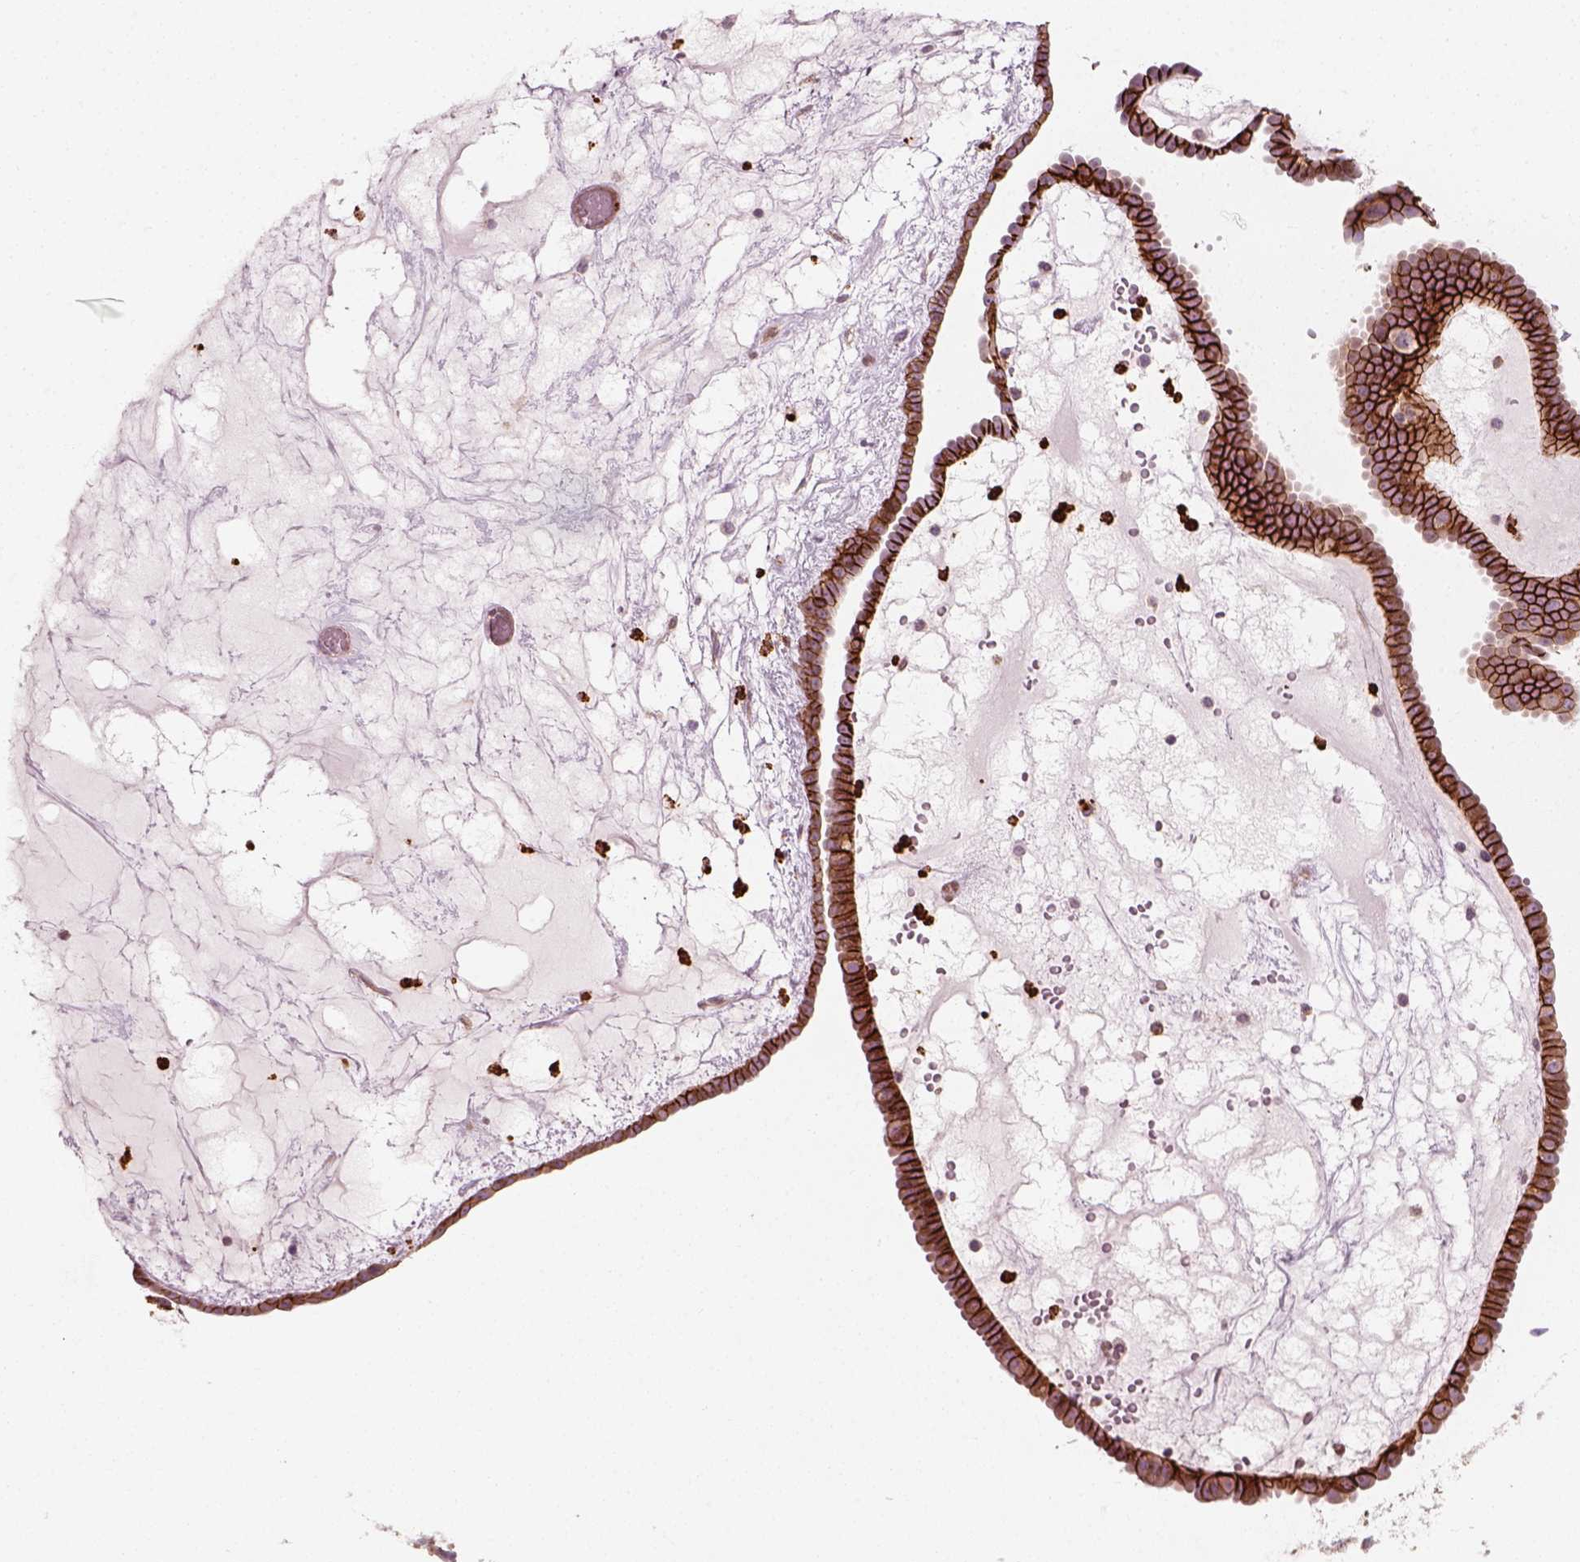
{"staining": {"intensity": "strong", "quantity": ">75%", "location": "cytoplasmic/membranous"}, "tissue": "ovarian cancer", "cell_type": "Tumor cells", "image_type": "cancer", "snomed": [{"axis": "morphology", "description": "Cystadenocarcinoma, serous, NOS"}, {"axis": "topography", "description": "Ovary"}], "caption": "Protein staining shows strong cytoplasmic/membranous positivity in about >75% of tumor cells in serous cystadenocarcinoma (ovarian).", "gene": "NPTN", "patient": {"sex": "female", "age": 71}}